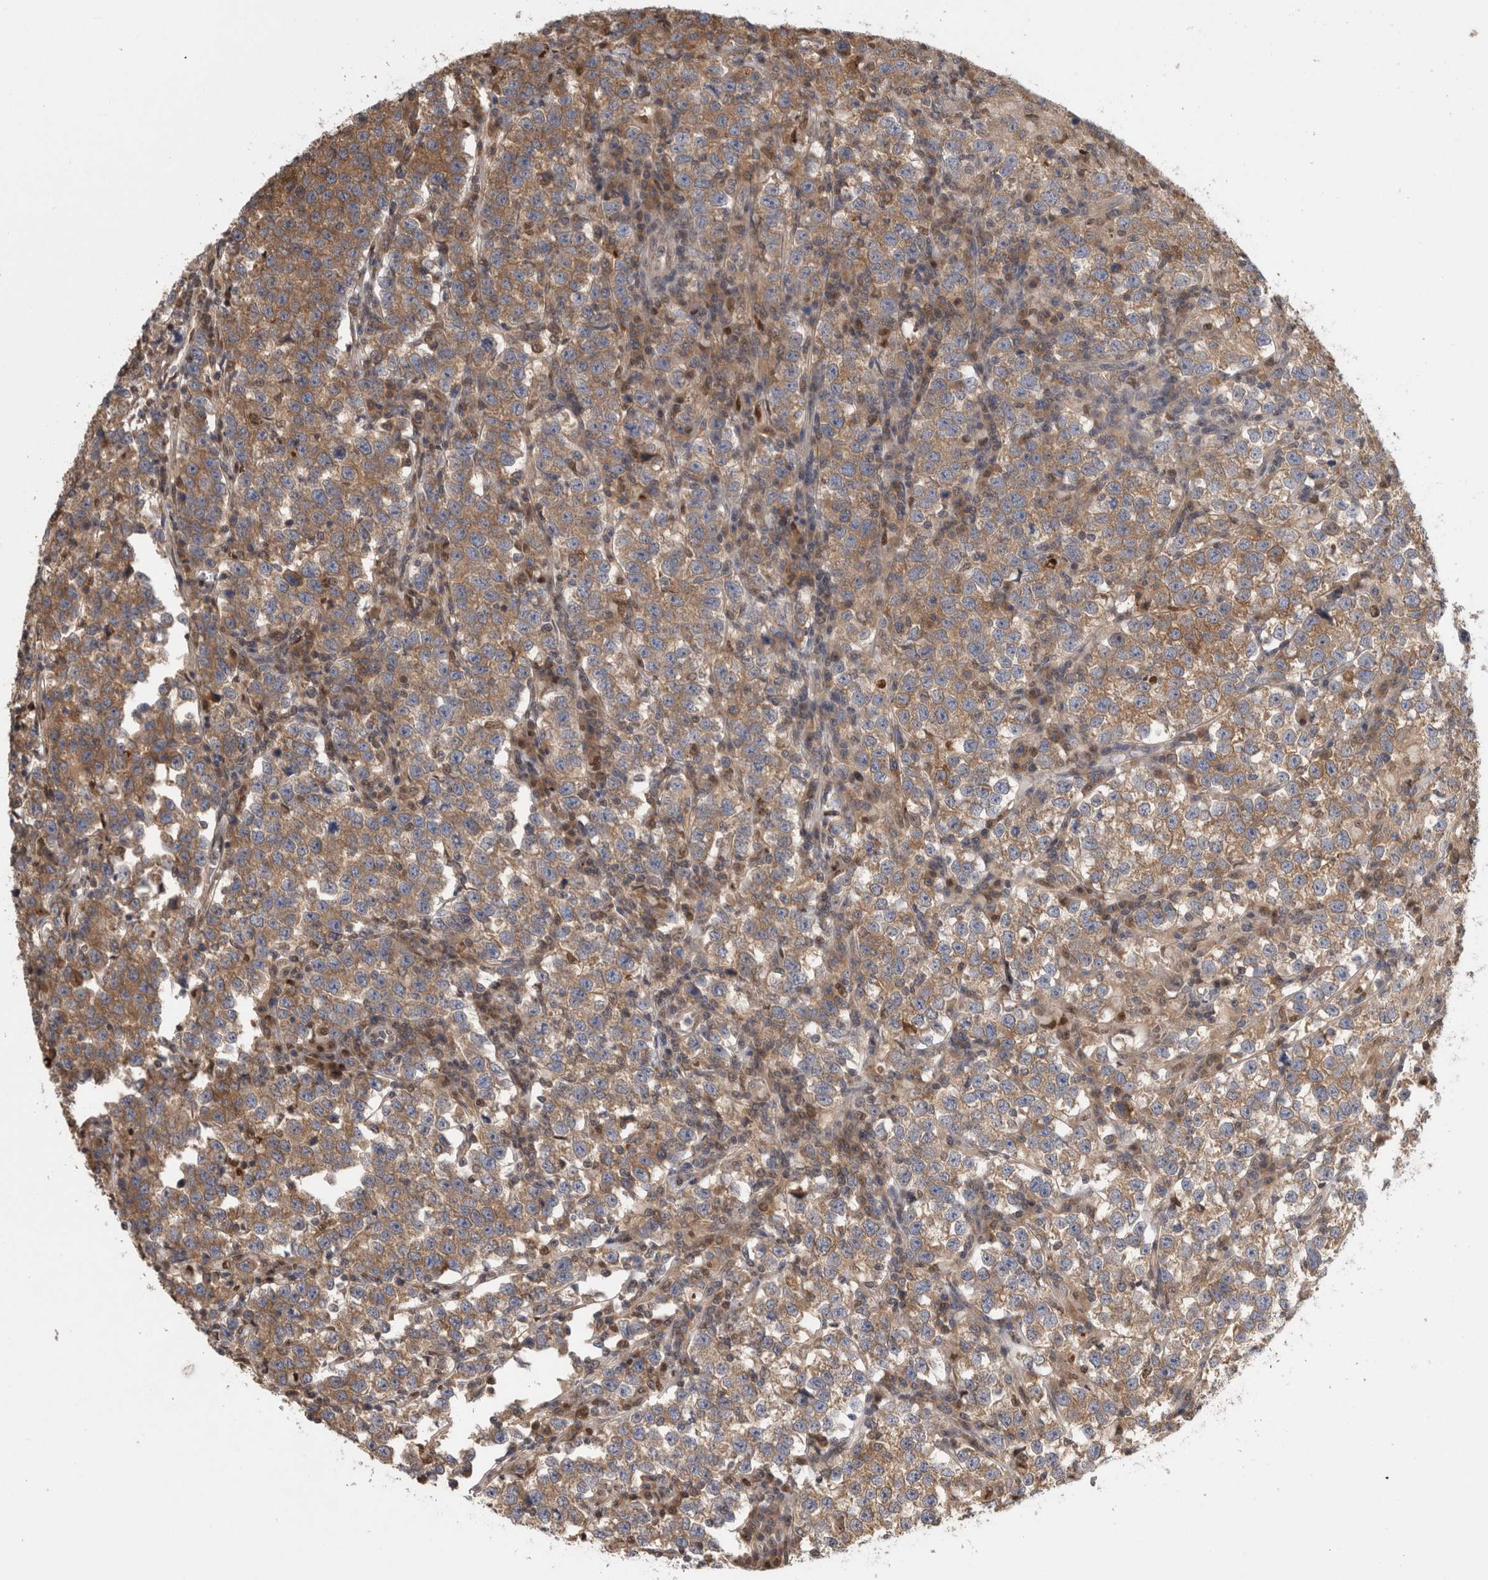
{"staining": {"intensity": "moderate", "quantity": ">75%", "location": "cytoplasmic/membranous"}, "tissue": "testis cancer", "cell_type": "Tumor cells", "image_type": "cancer", "snomed": [{"axis": "morphology", "description": "Normal tissue, NOS"}, {"axis": "morphology", "description": "Seminoma, NOS"}, {"axis": "topography", "description": "Testis"}], "caption": "A brown stain highlights moderate cytoplasmic/membranous positivity of a protein in testis seminoma tumor cells.", "gene": "PIGP", "patient": {"sex": "male", "age": 43}}